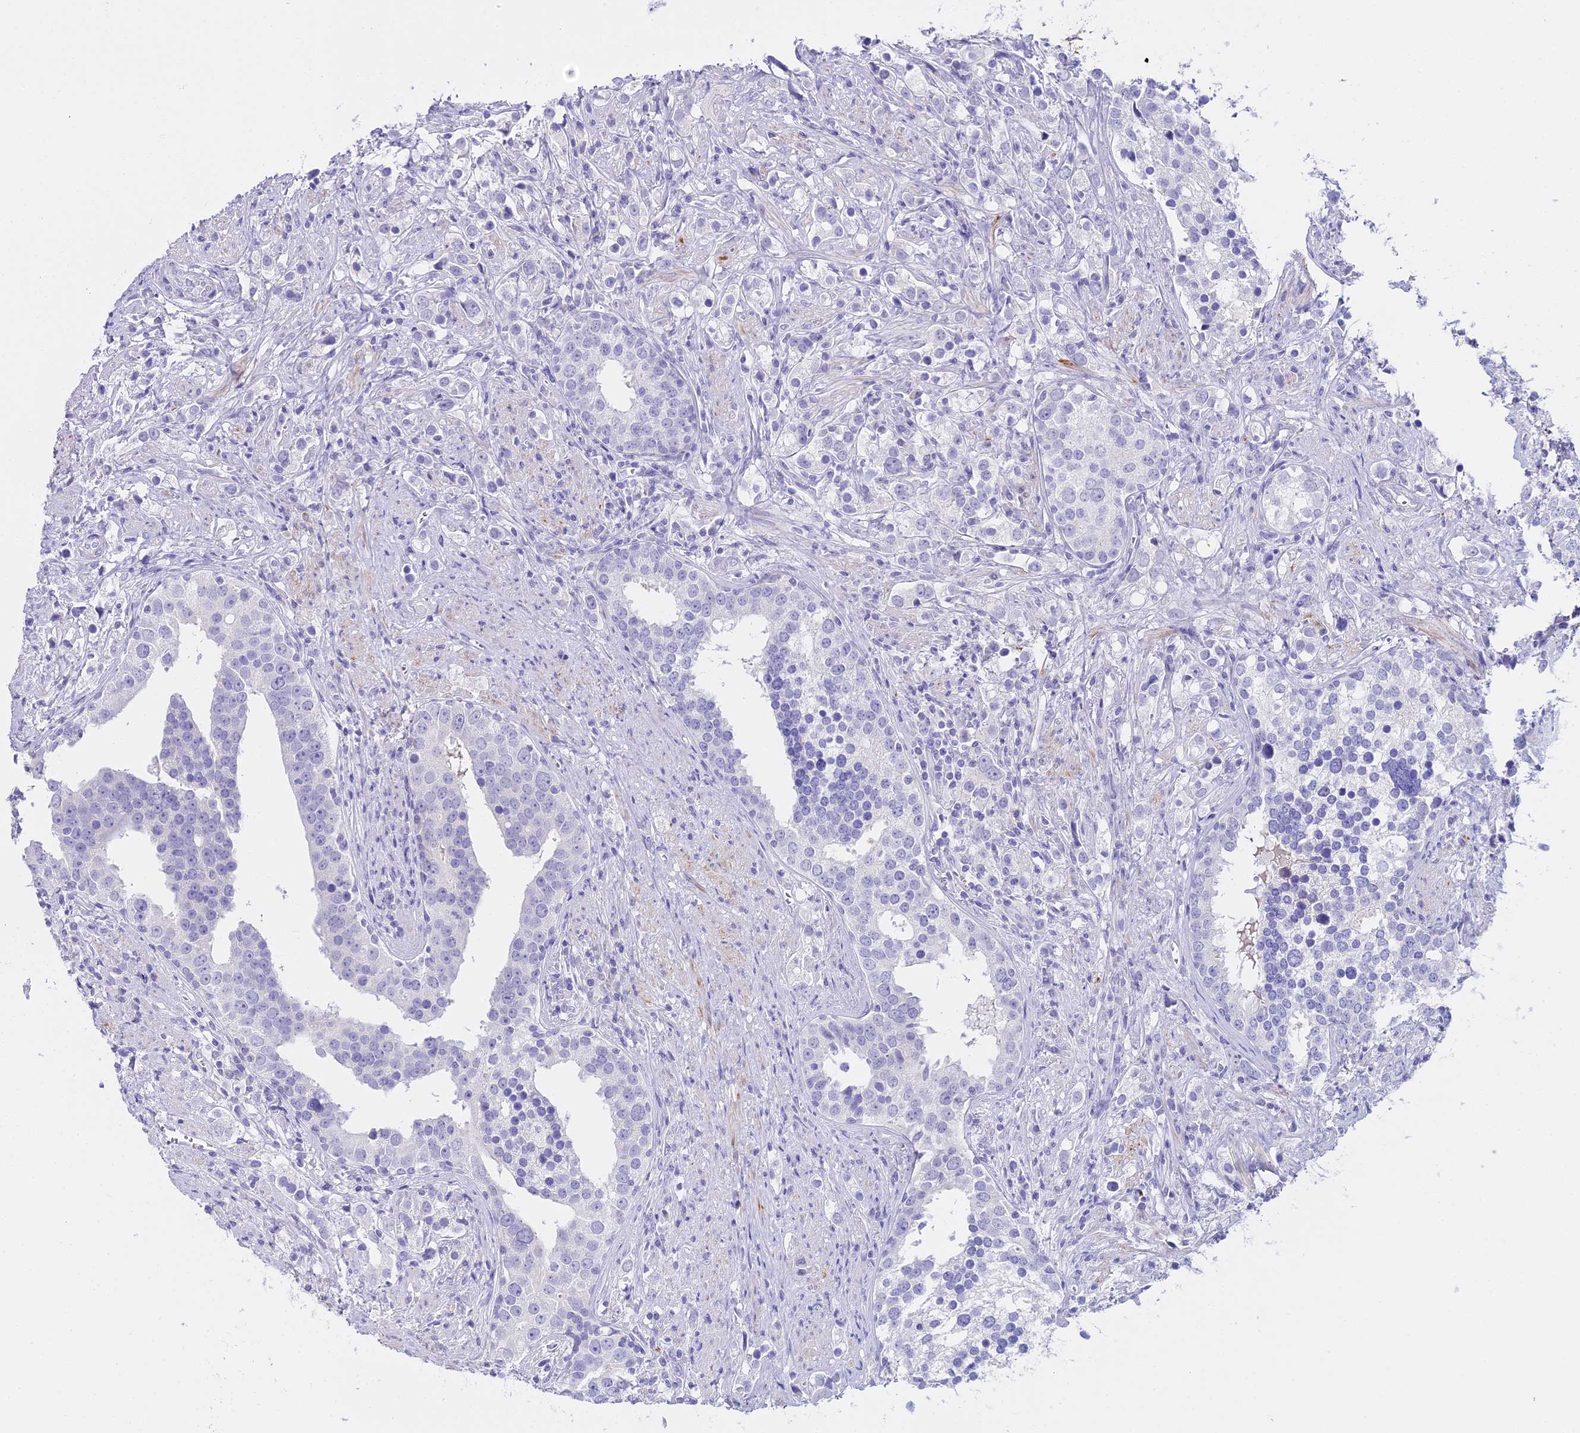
{"staining": {"intensity": "negative", "quantity": "none", "location": "none"}, "tissue": "prostate cancer", "cell_type": "Tumor cells", "image_type": "cancer", "snomed": [{"axis": "morphology", "description": "Adenocarcinoma, High grade"}, {"axis": "topography", "description": "Prostate"}], "caption": "Immunohistochemical staining of prostate cancer (adenocarcinoma (high-grade)) demonstrates no significant expression in tumor cells. The staining was performed using DAB to visualize the protein expression in brown, while the nuclei were stained in blue with hematoxylin (Magnification: 20x).", "gene": "ALPP", "patient": {"sex": "male", "age": 71}}